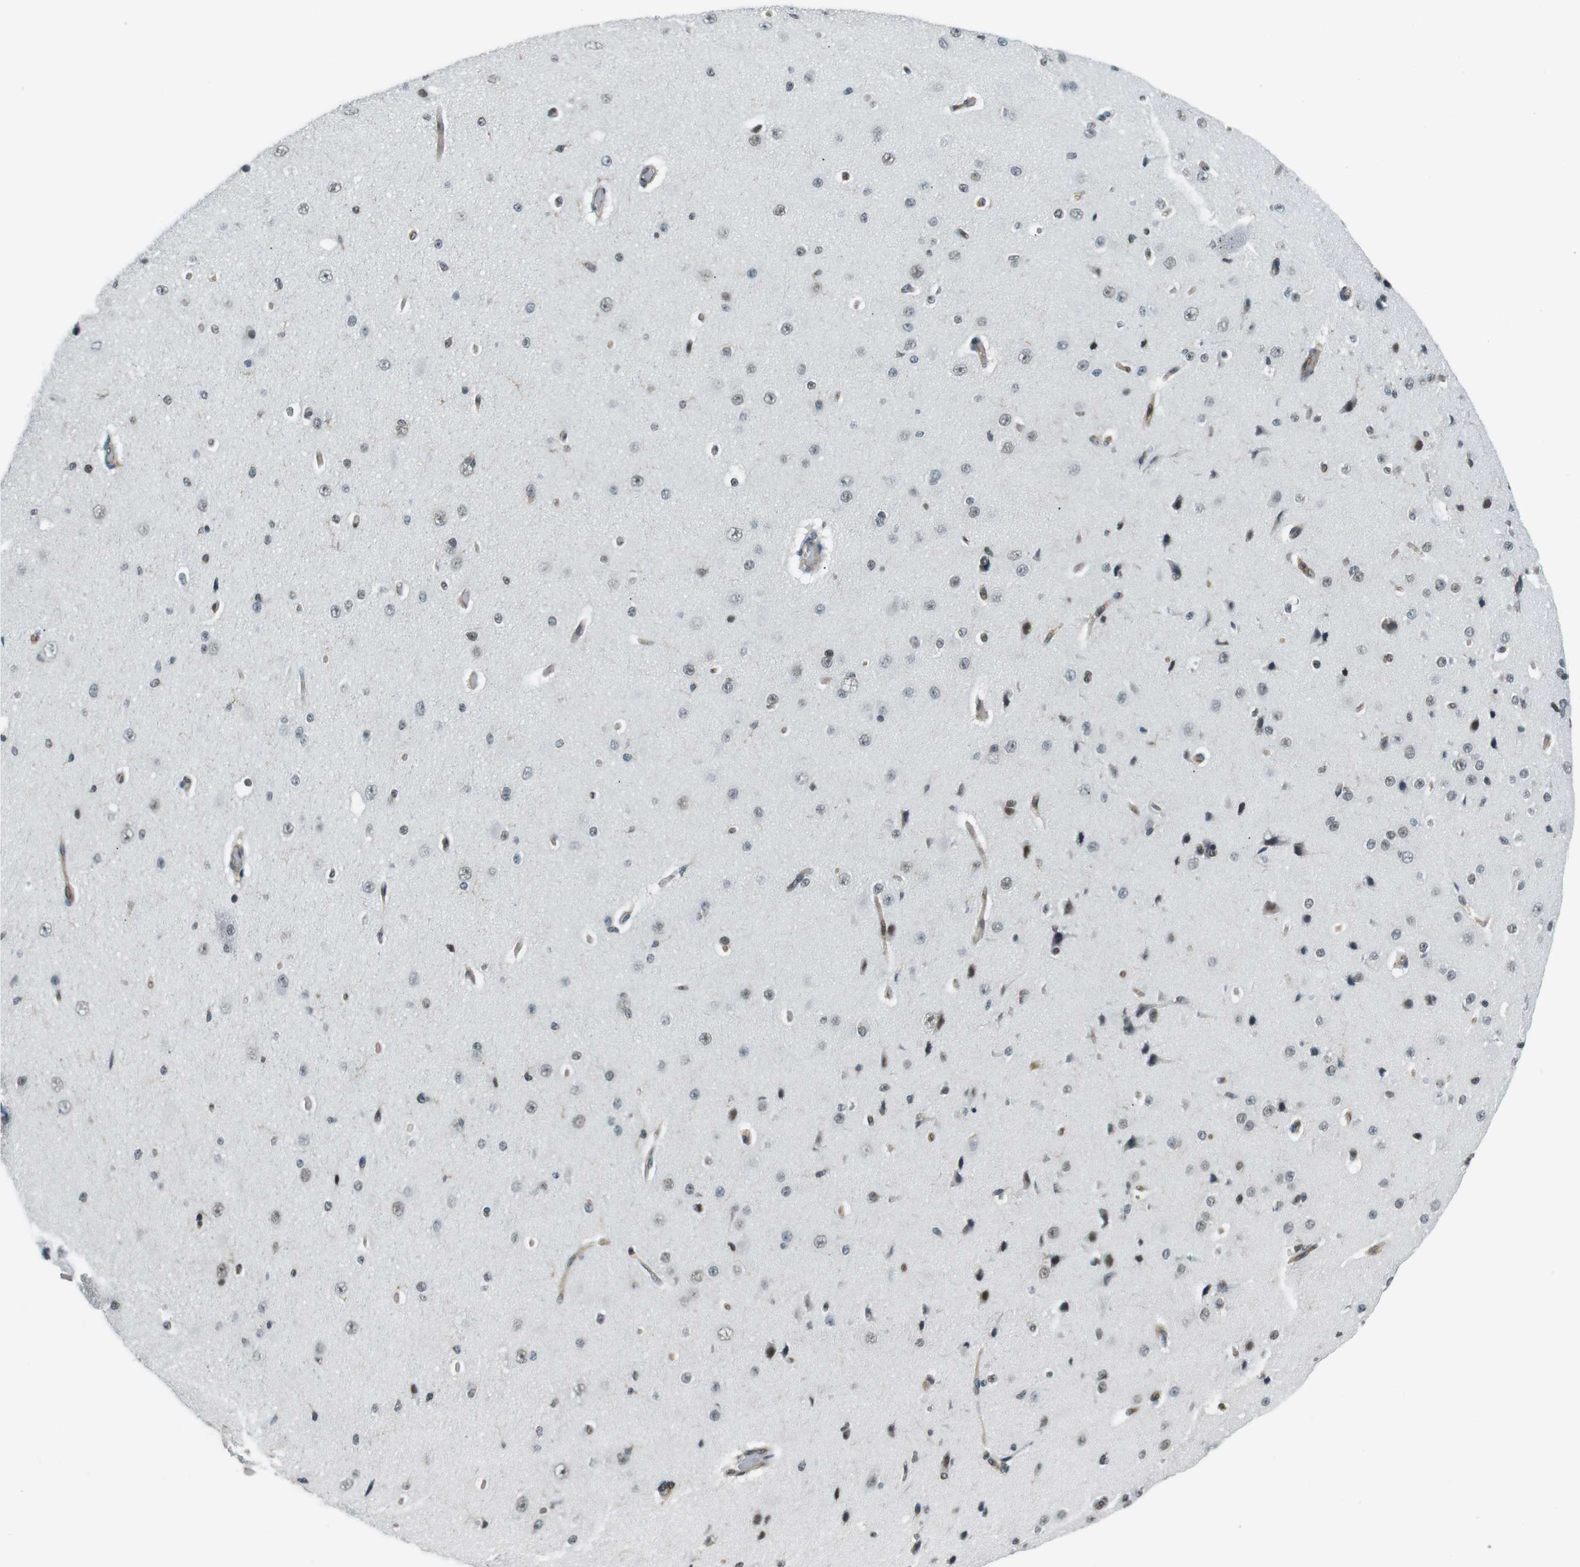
{"staining": {"intensity": "weak", "quantity": "25%-75%", "location": "cytoplasmic/membranous"}, "tissue": "cerebral cortex", "cell_type": "Endothelial cells", "image_type": "normal", "snomed": [{"axis": "morphology", "description": "Normal tissue, NOS"}, {"axis": "morphology", "description": "Developmental malformation"}, {"axis": "topography", "description": "Cerebral cortex"}], "caption": "Cerebral cortex stained with DAB immunohistochemistry exhibits low levels of weak cytoplasmic/membranous staining in approximately 25%-75% of endothelial cells.", "gene": "STK10", "patient": {"sex": "female", "age": 30}}